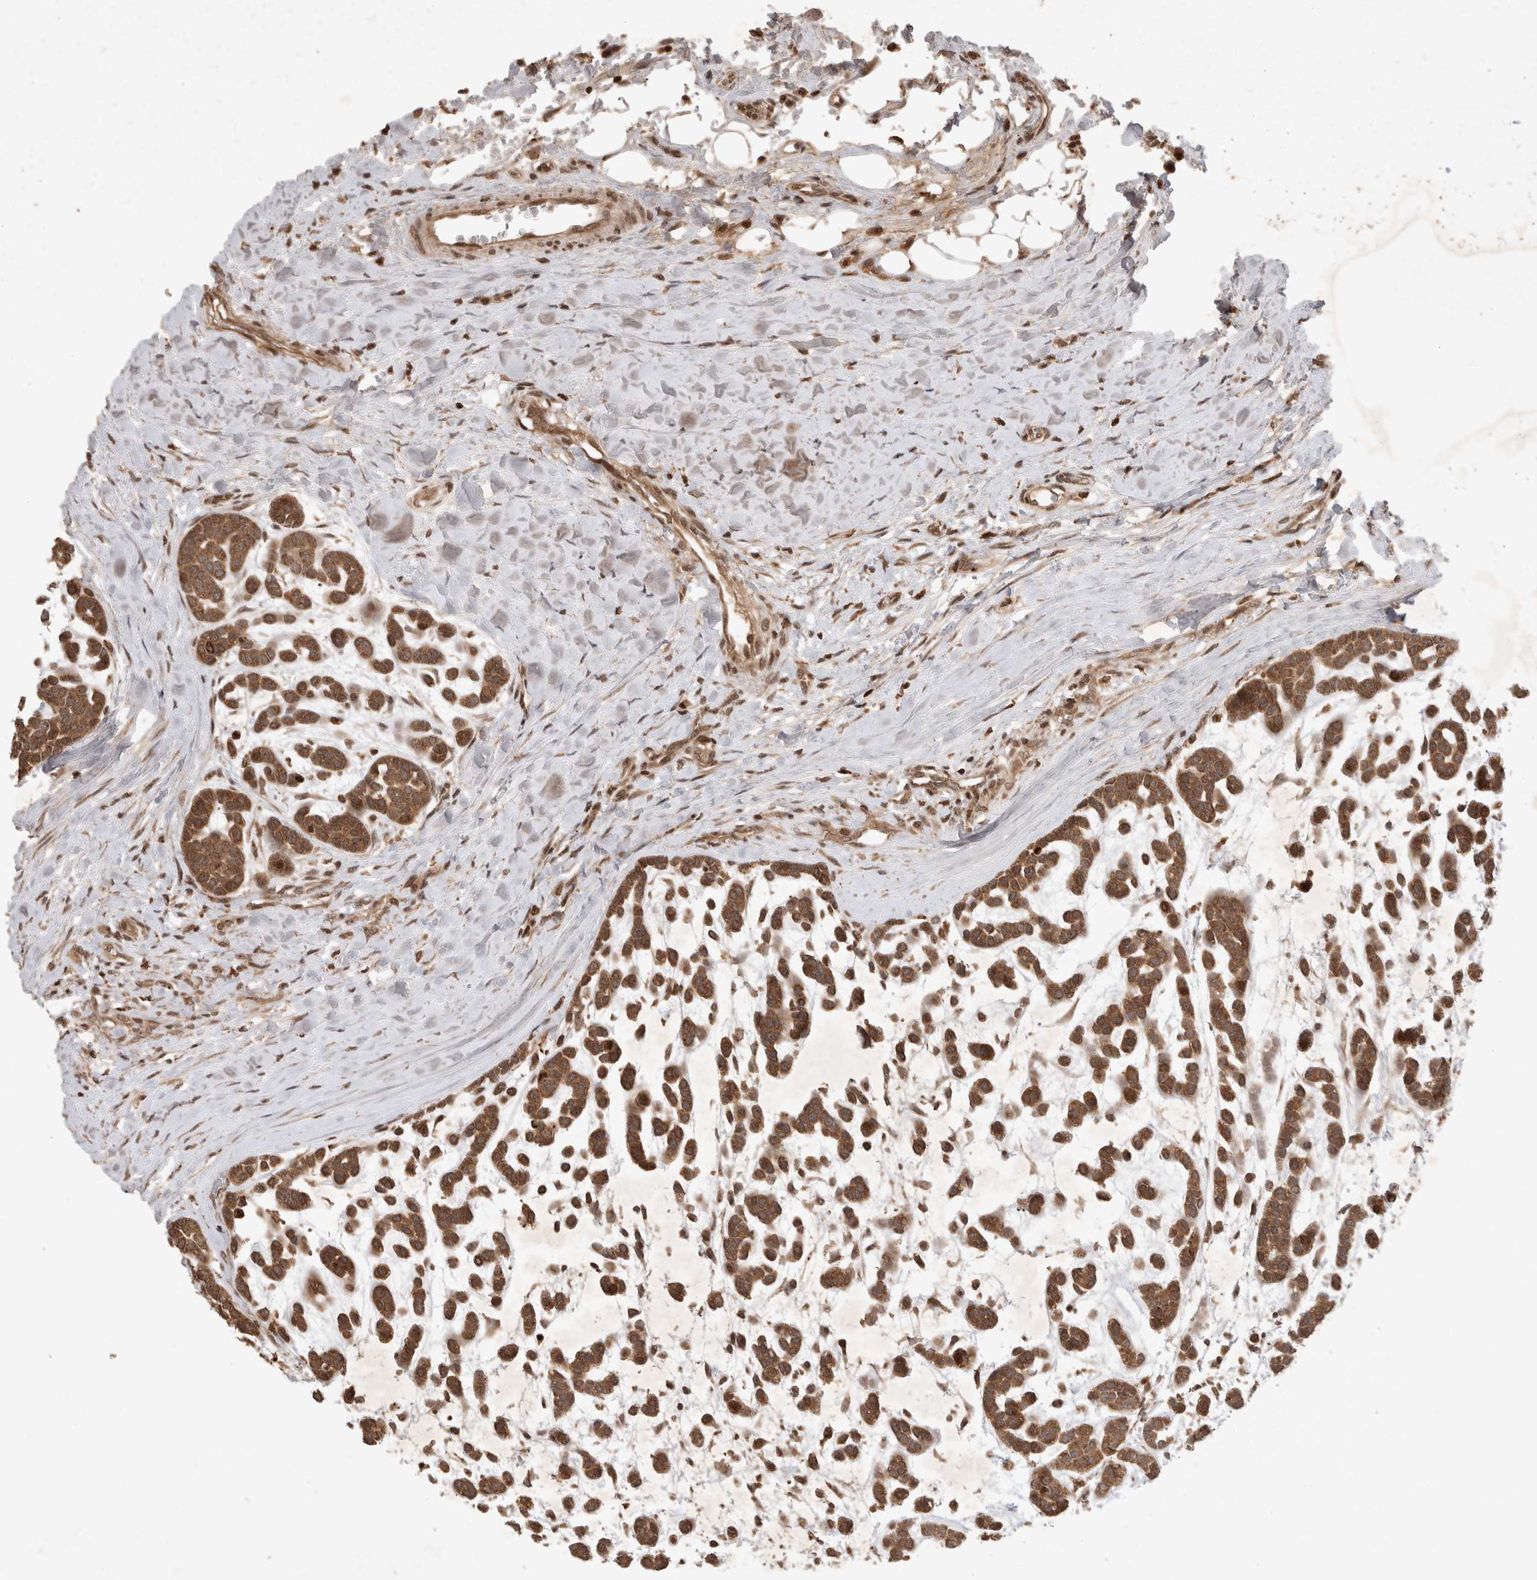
{"staining": {"intensity": "moderate", "quantity": ">75%", "location": "cytoplasmic/membranous"}, "tissue": "head and neck cancer", "cell_type": "Tumor cells", "image_type": "cancer", "snomed": [{"axis": "morphology", "description": "Adenocarcinoma, NOS"}, {"axis": "morphology", "description": "Adenoma, NOS"}, {"axis": "topography", "description": "Head-Neck"}], "caption": "Immunohistochemistry (DAB) staining of human adenocarcinoma (head and neck) displays moderate cytoplasmic/membranous protein positivity in approximately >75% of tumor cells. (IHC, brightfield microscopy, high magnification).", "gene": "FAM221A", "patient": {"sex": "female", "age": 55}}